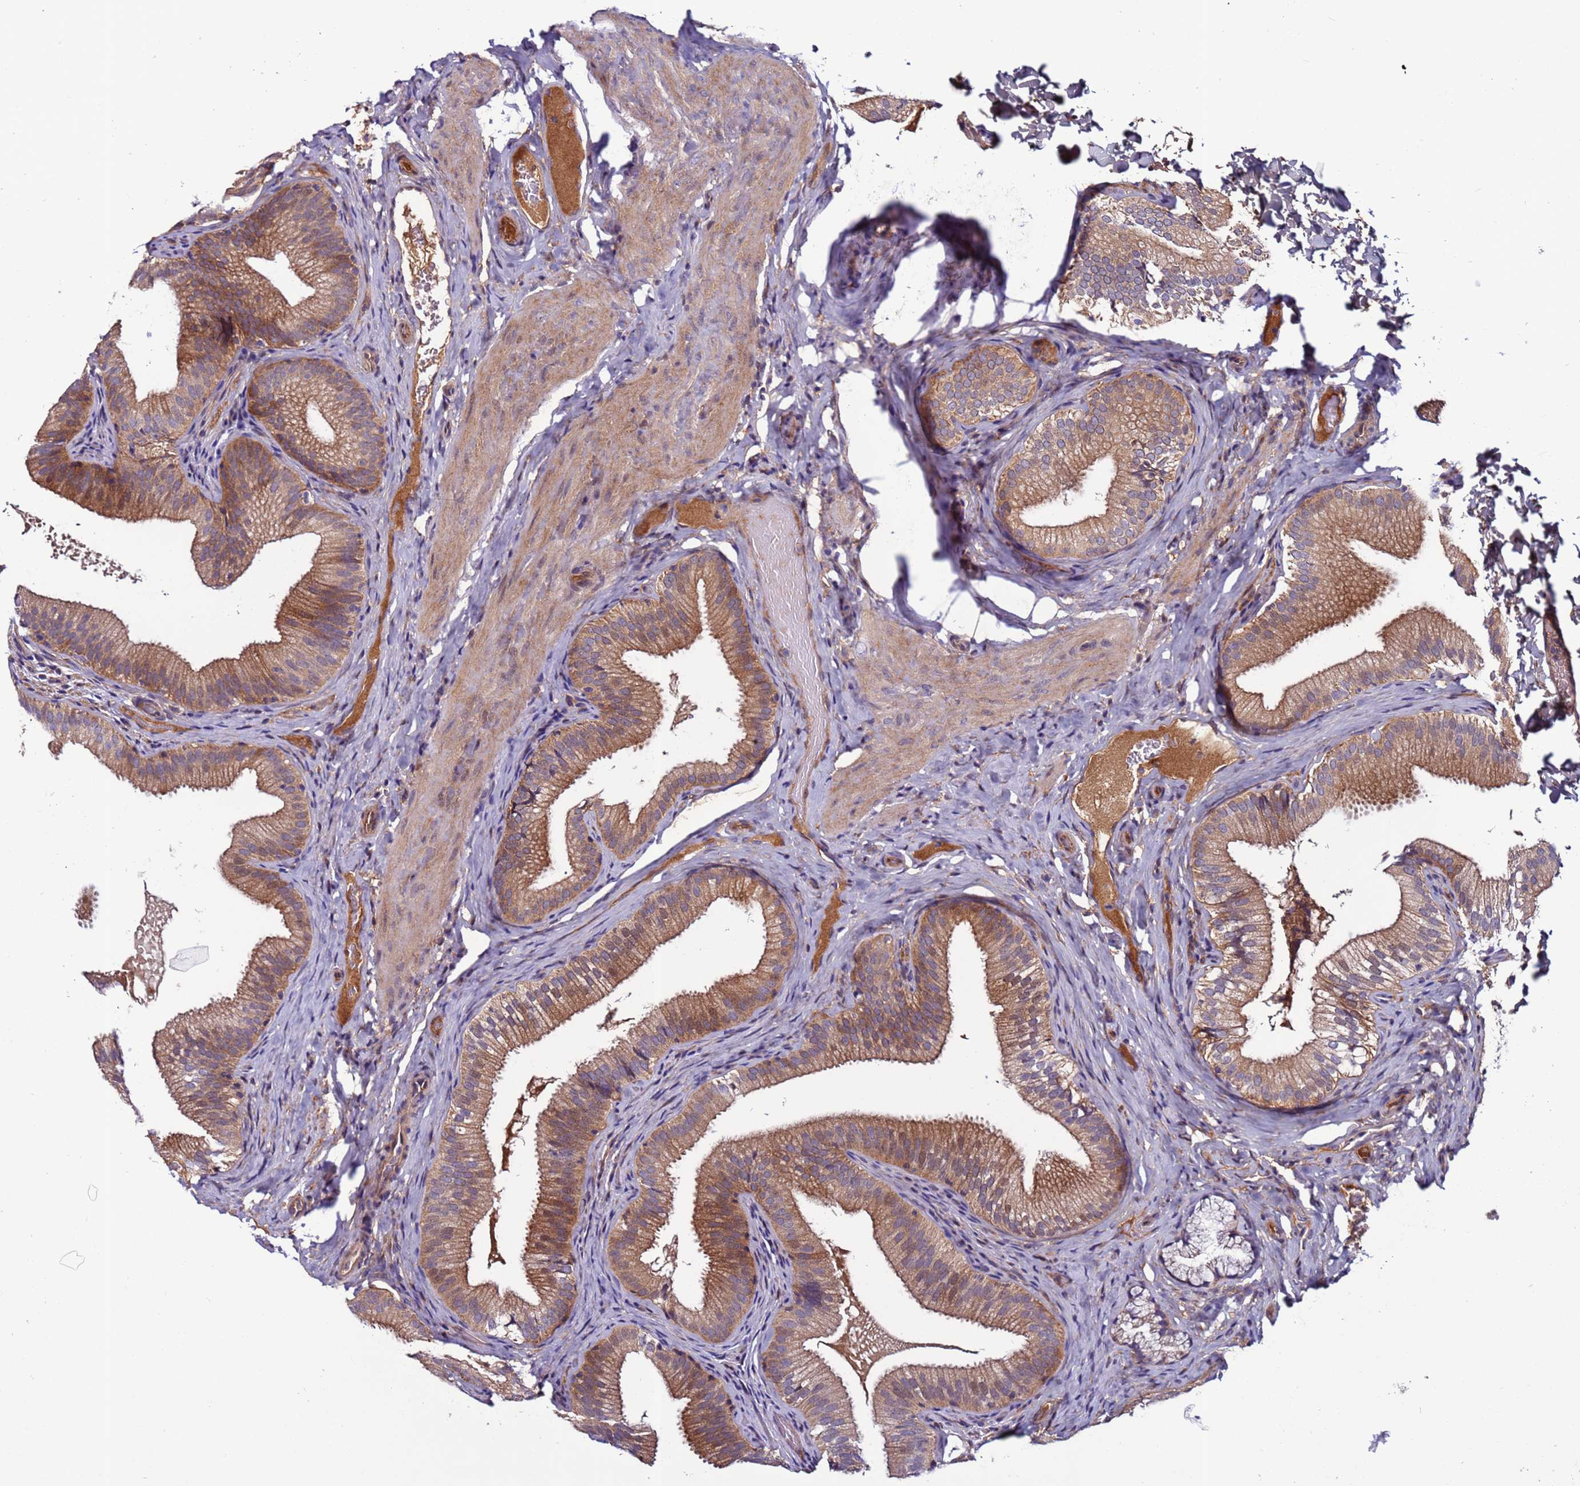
{"staining": {"intensity": "moderate", "quantity": ">75%", "location": "cytoplasmic/membranous"}, "tissue": "gallbladder", "cell_type": "Glandular cells", "image_type": "normal", "snomed": [{"axis": "morphology", "description": "Normal tissue, NOS"}, {"axis": "topography", "description": "Gallbladder"}], "caption": "Immunohistochemistry of normal gallbladder demonstrates medium levels of moderate cytoplasmic/membranous expression in approximately >75% of glandular cells.", "gene": "C8G", "patient": {"sex": "female", "age": 30}}